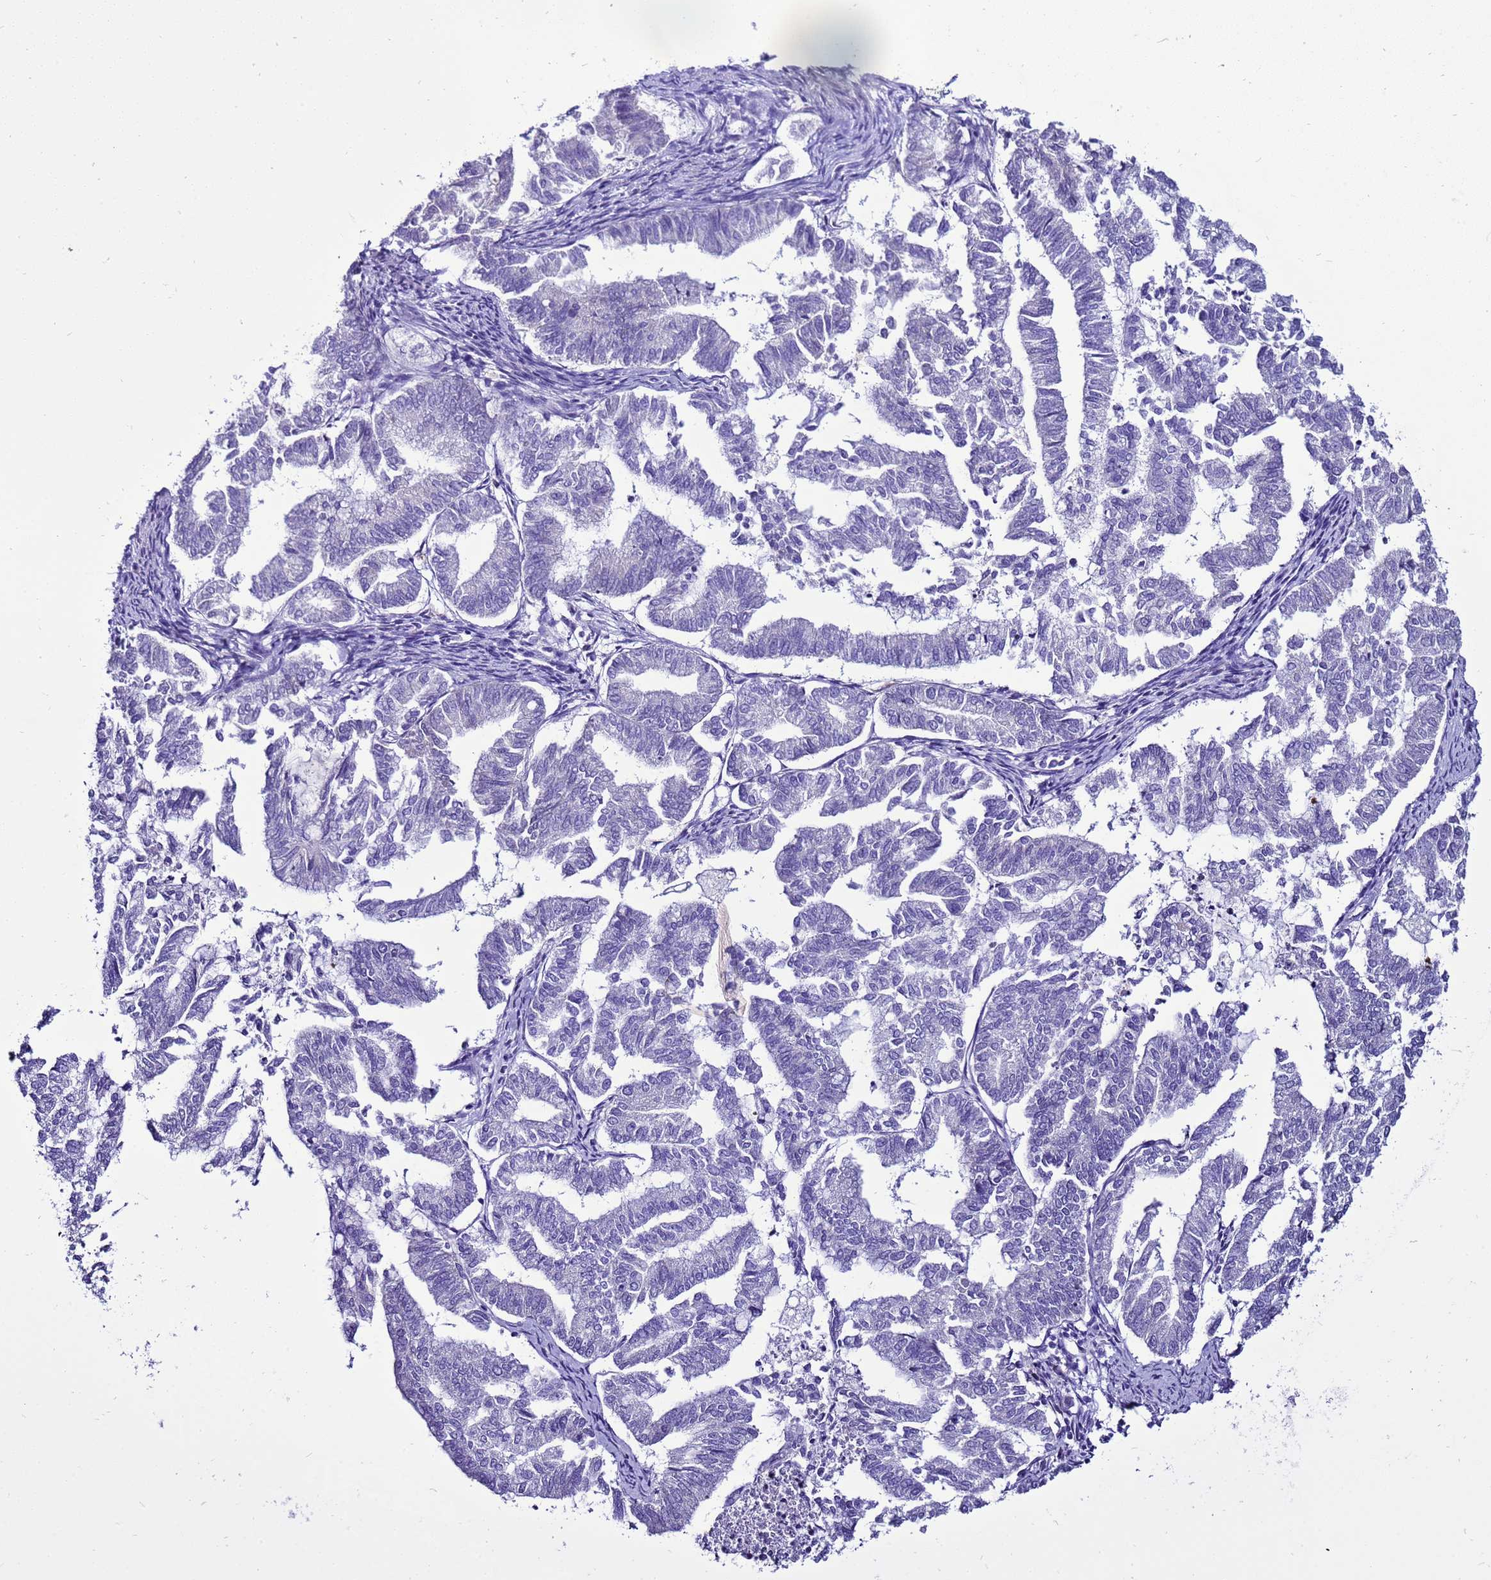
{"staining": {"intensity": "negative", "quantity": "none", "location": "none"}, "tissue": "endometrial cancer", "cell_type": "Tumor cells", "image_type": "cancer", "snomed": [{"axis": "morphology", "description": "Adenocarcinoma, NOS"}, {"axis": "topography", "description": "Endometrium"}], "caption": "Immunohistochemistry (IHC) of endometrial cancer (adenocarcinoma) demonstrates no staining in tumor cells.", "gene": "BEST2", "patient": {"sex": "female", "age": 79}}